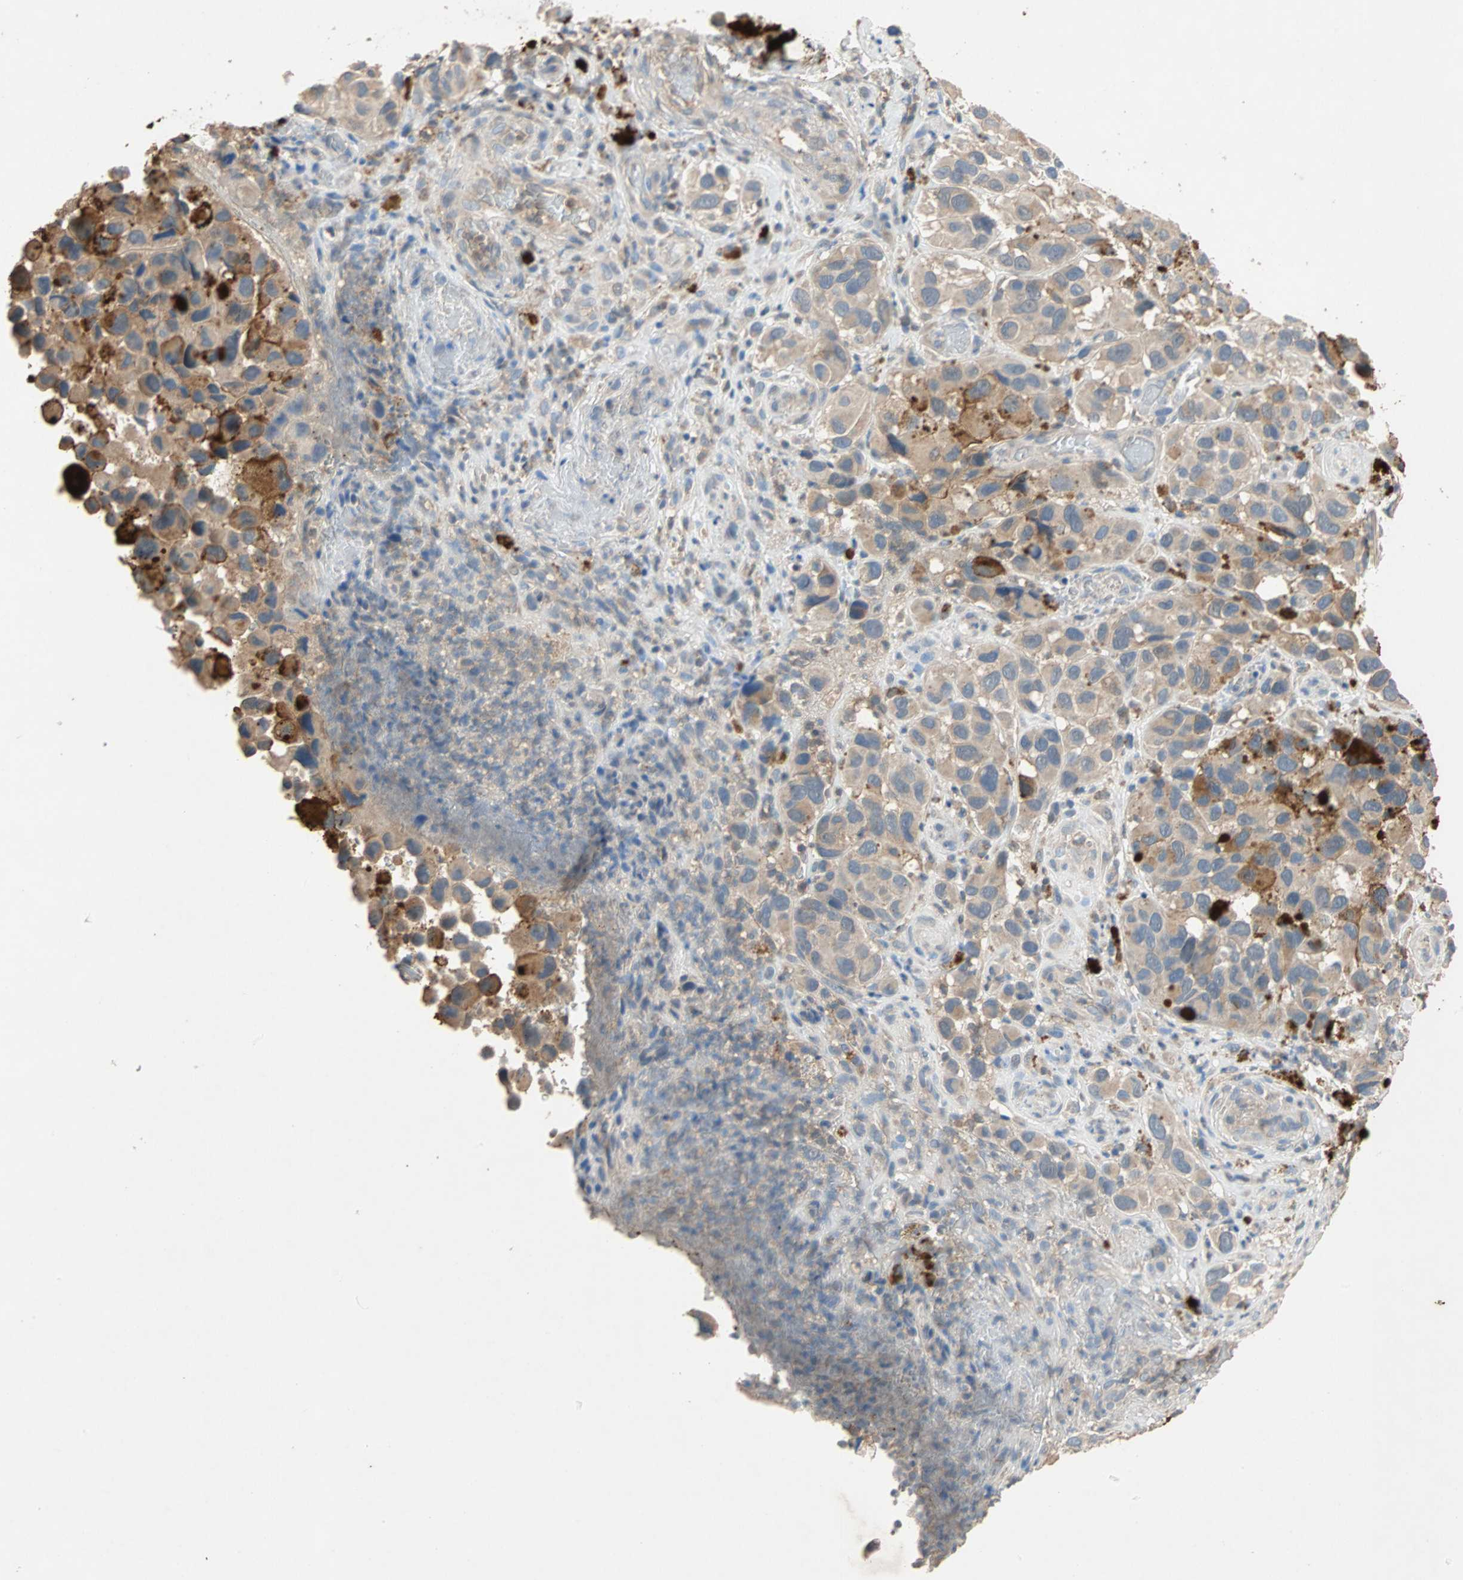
{"staining": {"intensity": "weak", "quantity": ">75%", "location": "cytoplasmic/membranous"}, "tissue": "melanoma", "cell_type": "Tumor cells", "image_type": "cancer", "snomed": [{"axis": "morphology", "description": "Malignant melanoma, NOS"}, {"axis": "topography", "description": "Skin"}], "caption": "Malignant melanoma stained with immunohistochemistry (IHC) reveals weak cytoplasmic/membranous positivity in about >75% of tumor cells.", "gene": "ADAP1", "patient": {"sex": "female", "age": 73}}